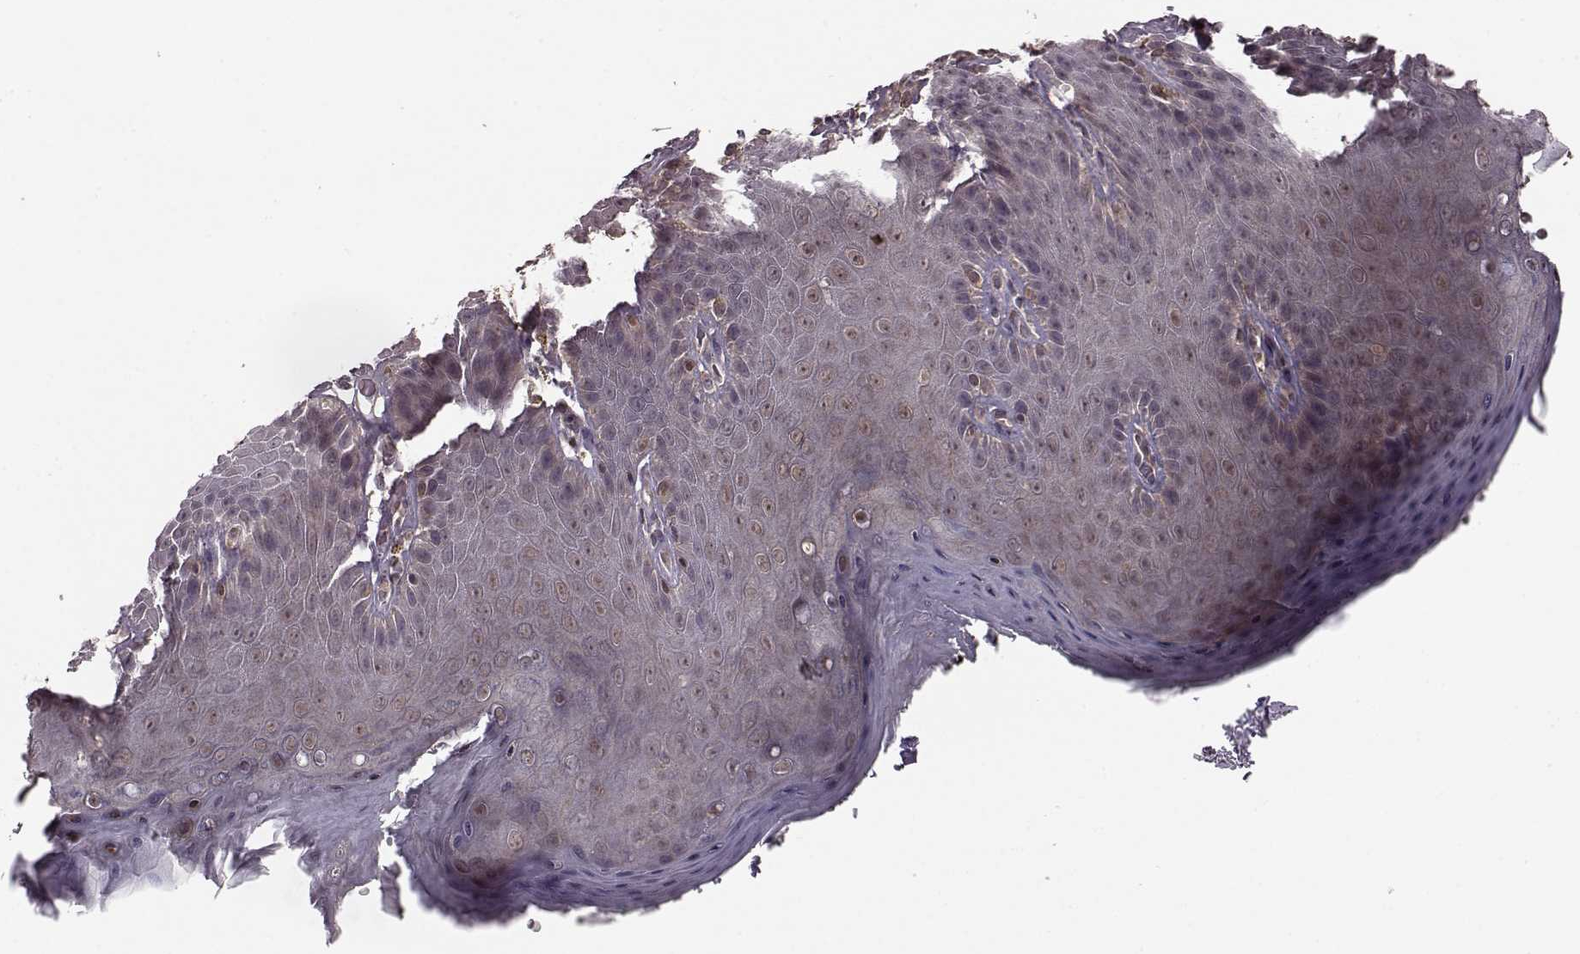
{"staining": {"intensity": "negative", "quantity": "none", "location": "none"}, "tissue": "skin", "cell_type": "Epidermal cells", "image_type": "normal", "snomed": [{"axis": "morphology", "description": "Normal tissue, NOS"}, {"axis": "topography", "description": "Anal"}], "caption": "Normal skin was stained to show a protein in brown. There is no significant positivity in epidermal cells. (Immunohistochemistry, brightfield microscopy, high magnification).", "gene": "FNIP2", "patient": {"sex": "male", "age": 53}}